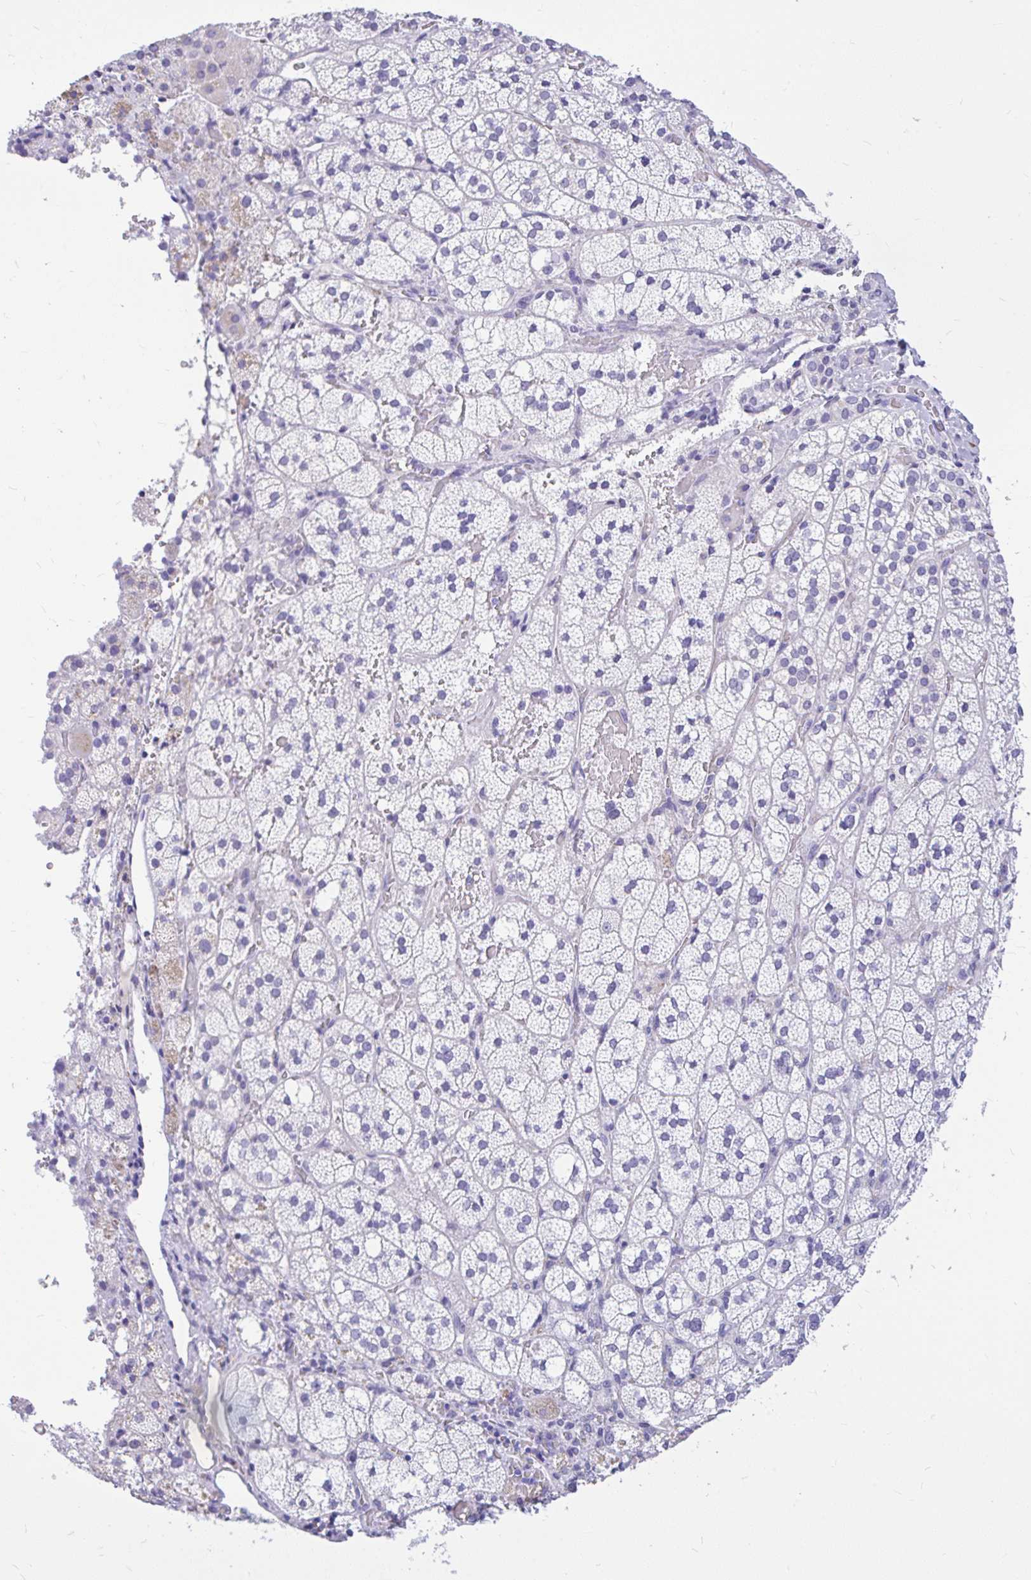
{"staining": {"intensity": "negative", "quantity": "none", "location": "none"}, "tissue": "adrenal gland", "cell_type": "Glandular cells", "image_type": "normal", "snomed": [{"axis": "morphology", "description": "Normal tissue, NOS"}, {"axis": "topography", "description": "Adrenal gland"}], "caption": "Immunohistochemistry of normal adrenal gland demonstrates no staining in glandular cells. (DAB immunohistochemistry (IHC) visualized using brightfield microscopy, high magnification).", "gene": "MAP1LC3A", "patient": {"sex": "male", "age": 53}}